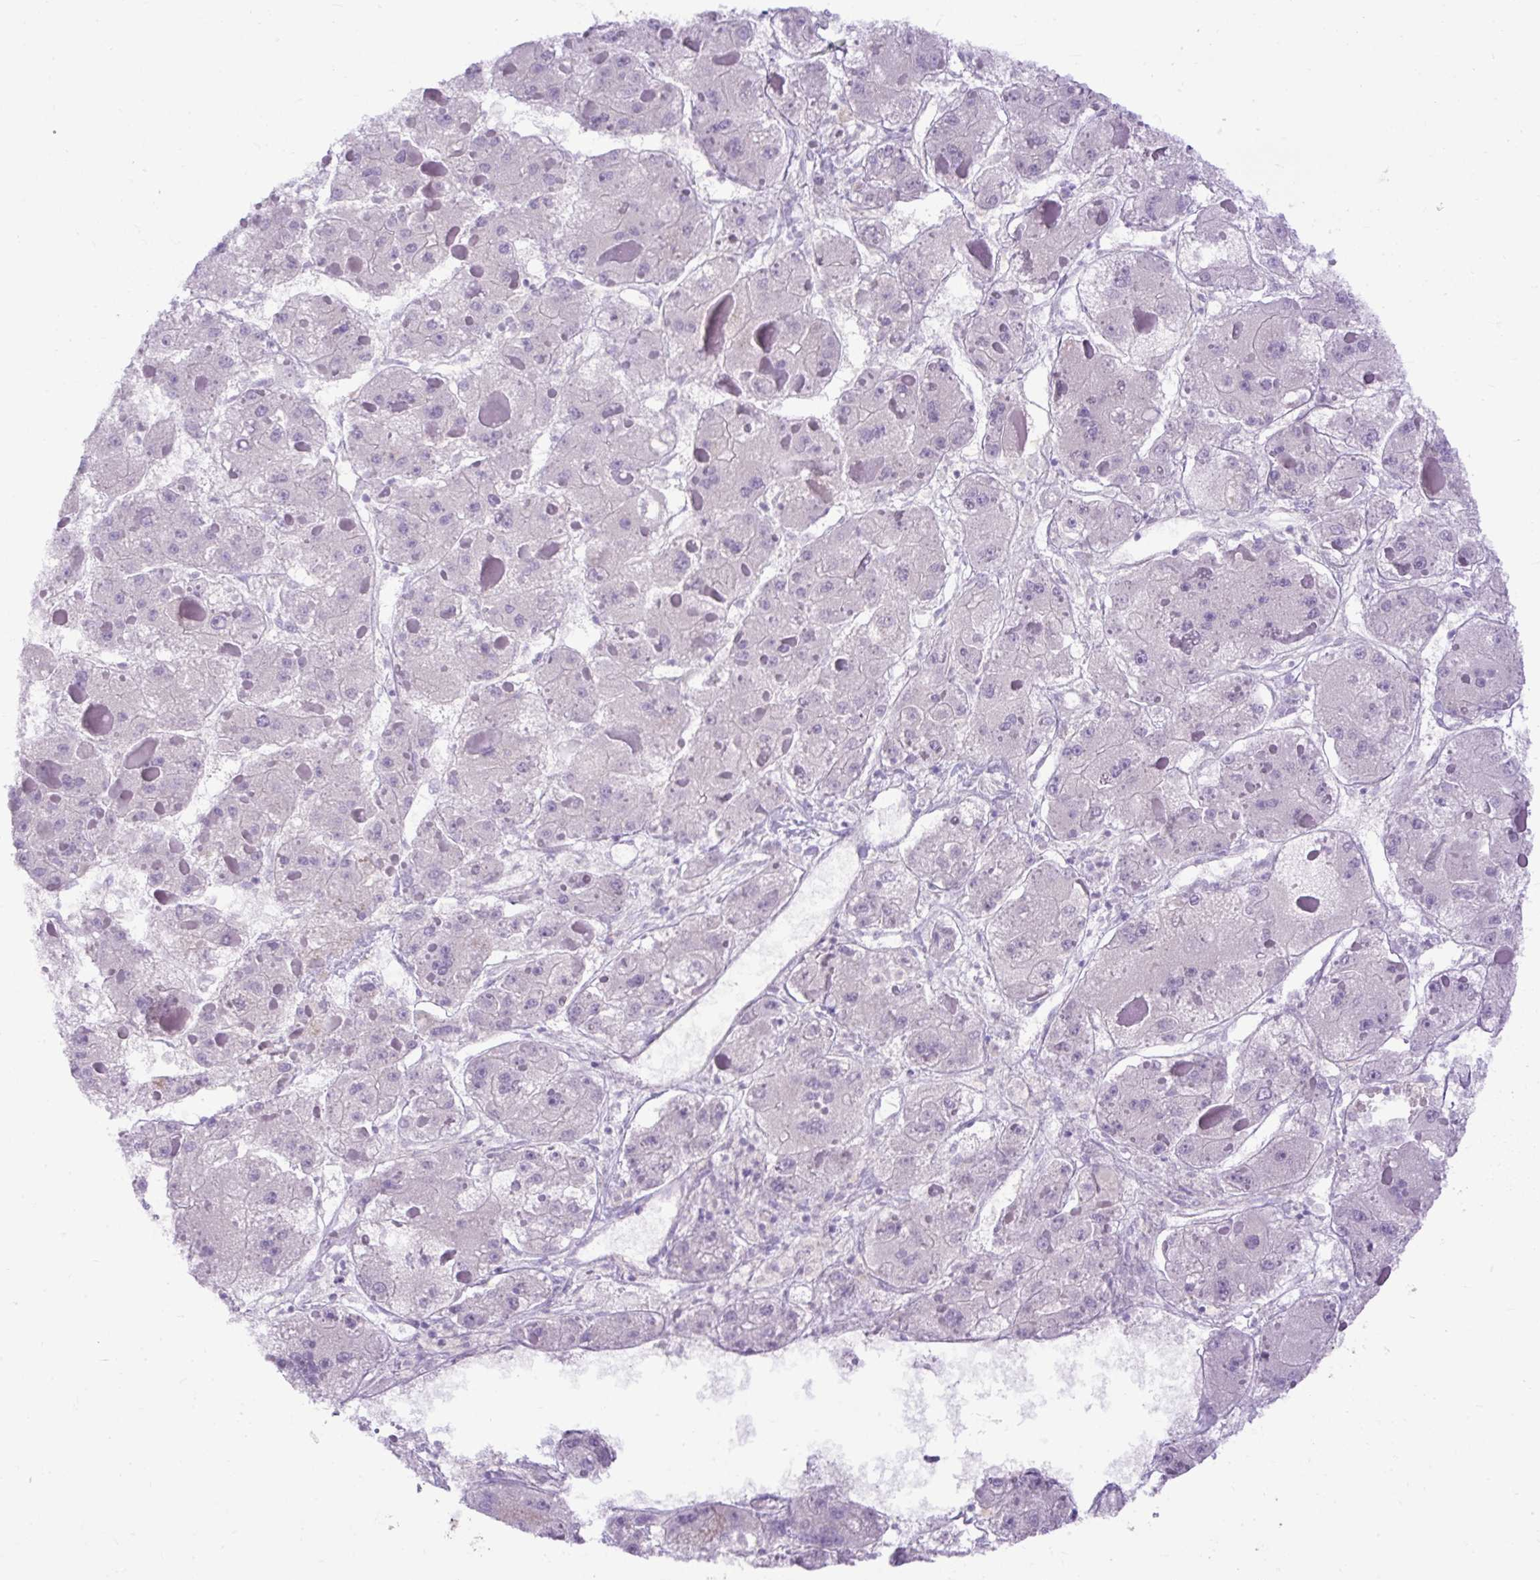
{"staining": {"intensity": "negative", "quantity": "none", "location": "none"}, "tissue": "liver cancer", "cell_type": "Tumor cells", "image_type": "cancer", "snomed": [{"axis": "morphology", "description": "Carcinoma, Hepatocellular, NOS"}, {"axis": "topography", "description": "Liver"}], "caption": "The micrograph shows no staining of tumor cells in liver cancer (hepatocellular carcinoma).", "gene": "SPTBN5", "patient": {"sex": "female", "age": 73}}